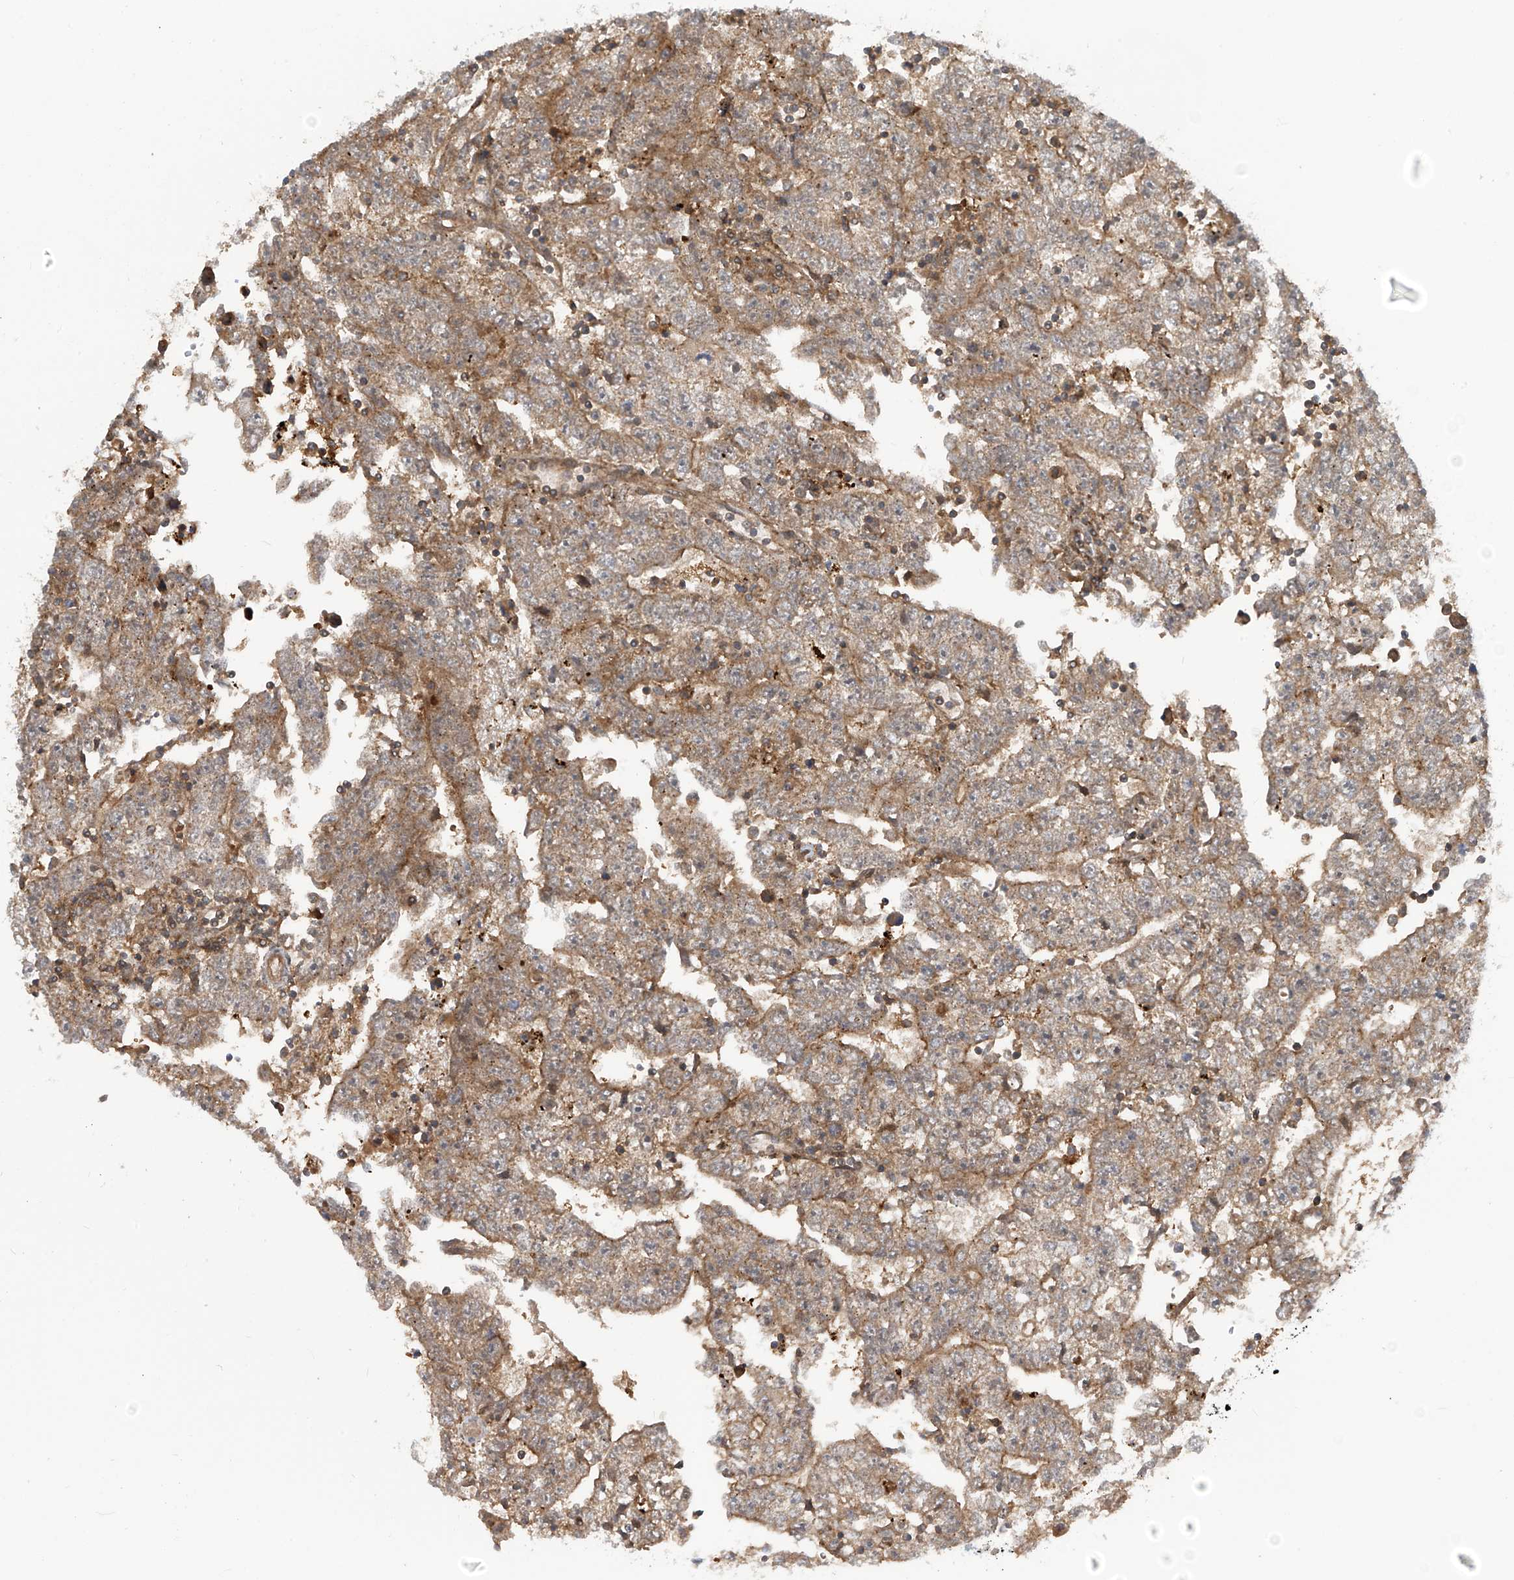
{"staining": {"intensity": "moderate", "quantity": ">75%", "location": "cytoplasmic/membranous"}, "tissue": "testis cancer", "cell_type": "Tumor cells", "image_type": "cancer", "snomed": [{"axis": "morphology", "description": "Carcinoma, Embryonal, NOS"}, {"axis": "topography", "description": "Testis"}], "caption": "Embryonal carcinoma (testis) stained with DAB (3,3'-diaminobenzidine) immunohistochemistry (IHC) shows medium levels of moderate cytoplasmic/membranous positivity in about >75% of tumor cells.", "gene": "LAGE3", "patient": {"sex": "male", "age": 25}}